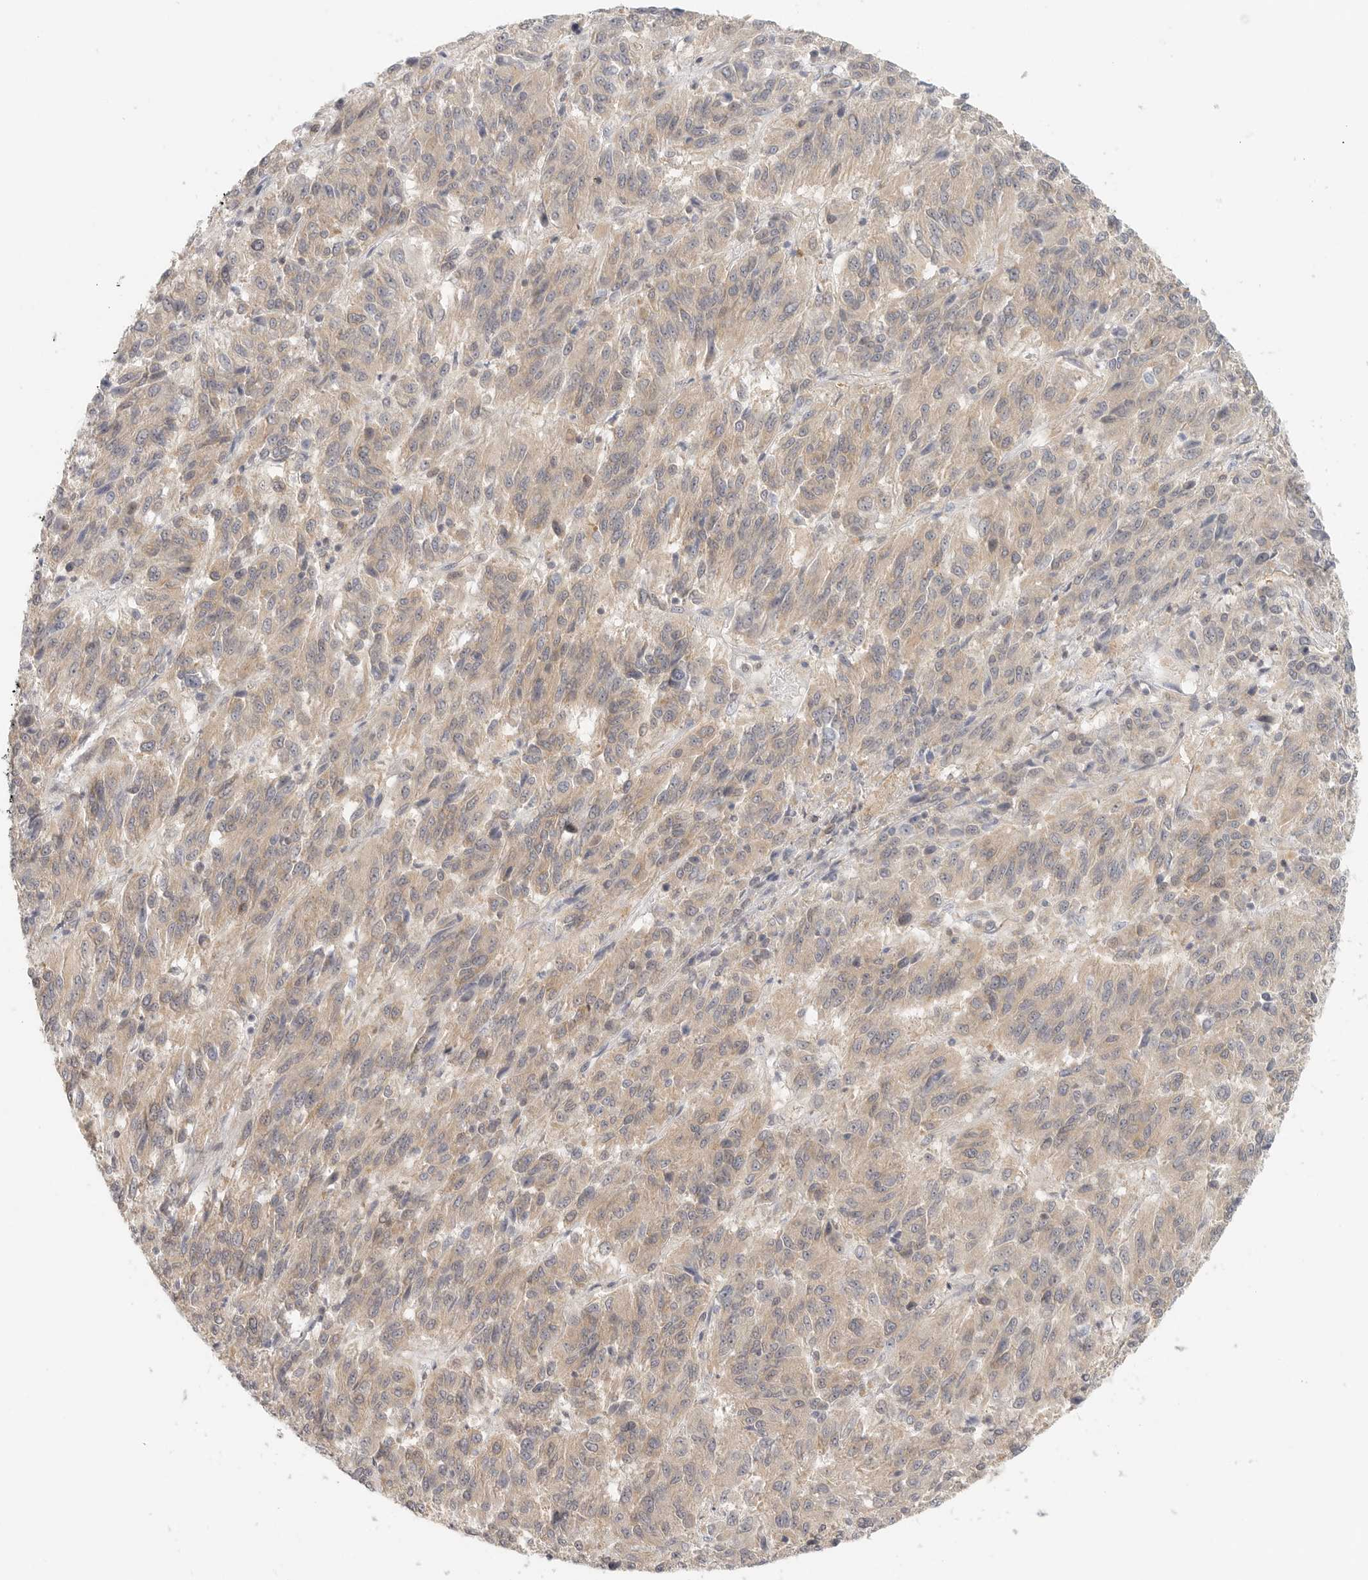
{"staining": {"intensity": "weak", "quantity": ">75%", "location": "cytoplasmic/membranous"}, "tissue": "melanoma", "cell_type": "Tumor cells", "image_type": "cancer", "snomed": [{"axis": "morphology", "description": "Malignant melanoma, Metastatic site"}, {"axis": "topography", "description": "Lung"}], "caption": "Immunohistochemistry (IHC) image of neoplastic tissue: human melanoma stained using IHC displays low levels of weak protein expression localized specifically in the cytoplasmic/membranous of tumor cells, appearing as a cytoplasmic/membranous brown color.", "gene": "HDAC6", "patient": {"sex": "male", "age": 64}}